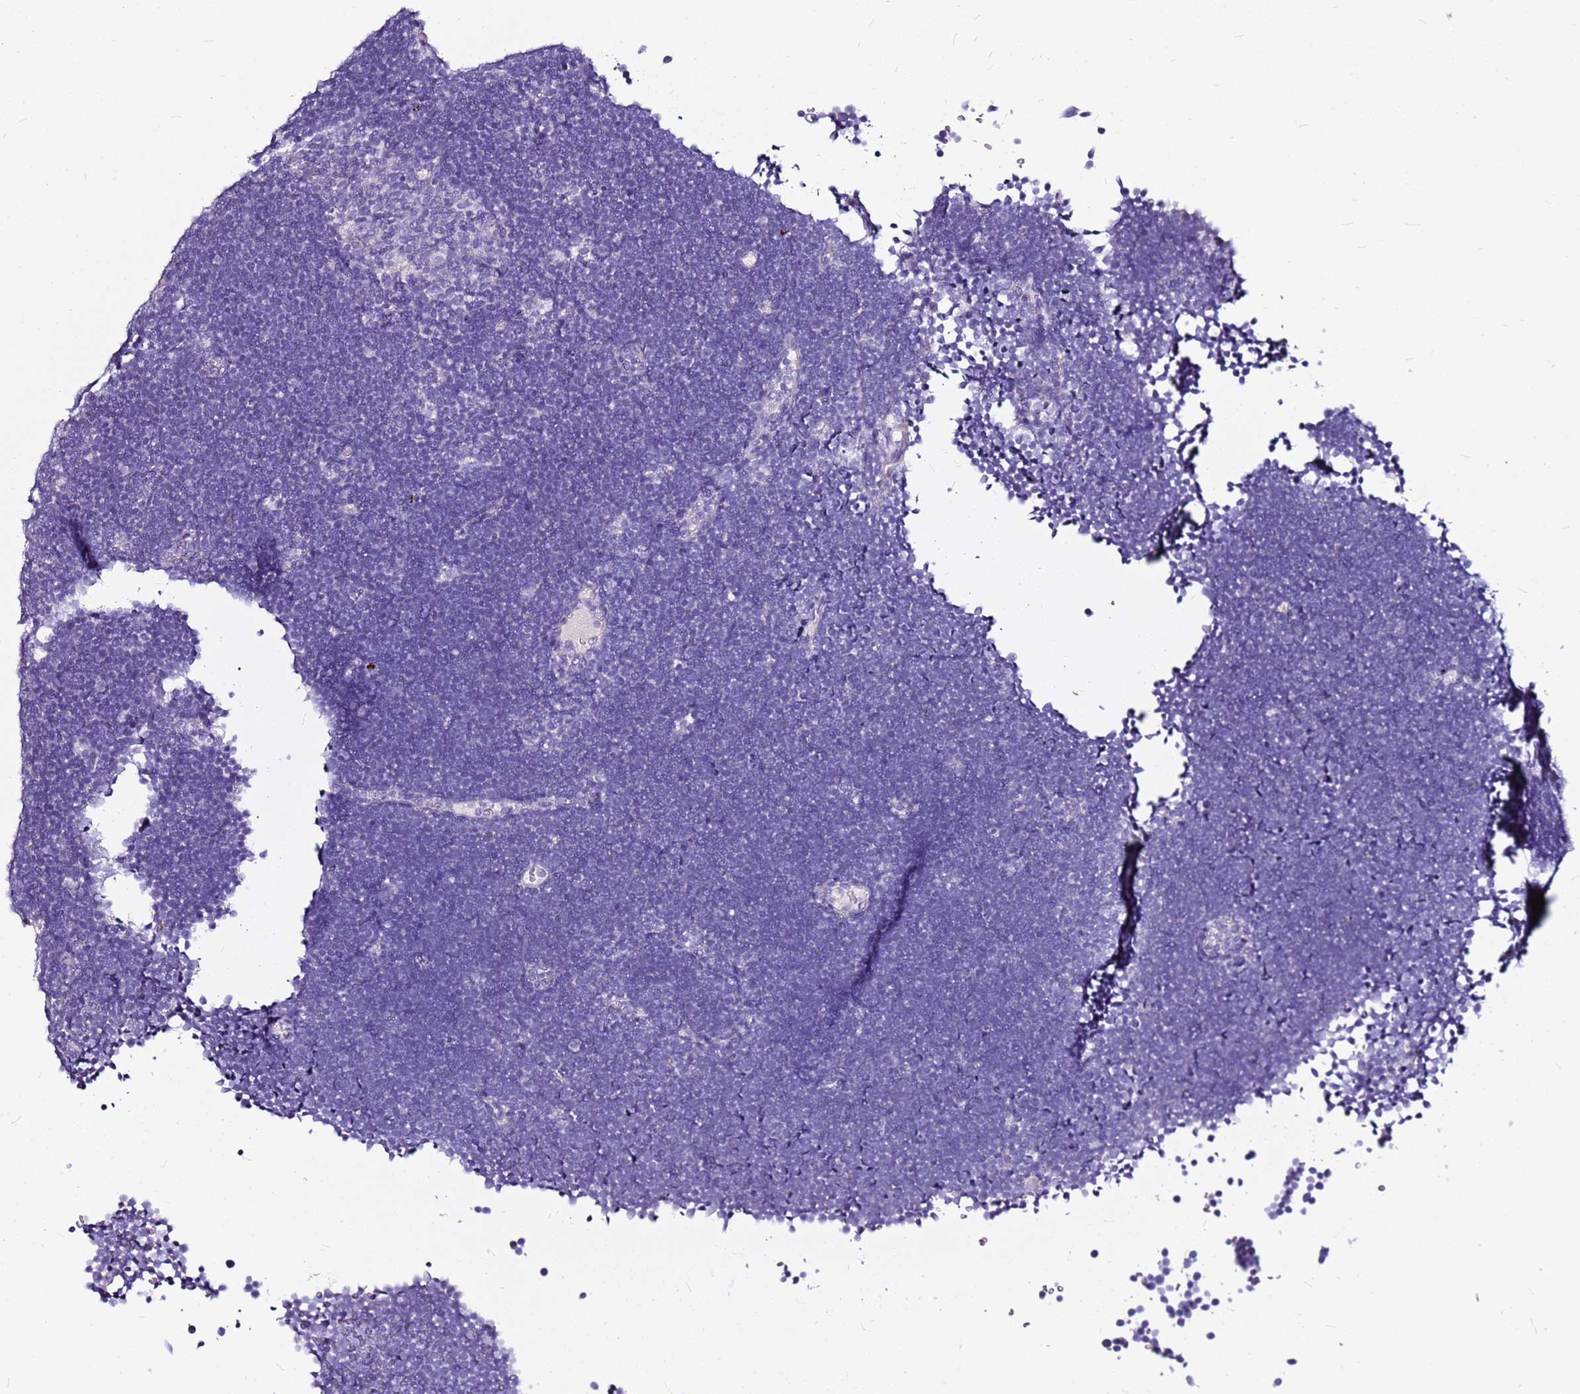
{"staining": {"intensity": "negative", "quantity": "none", "location": "none"}, "tissue": "lymphoma", "cell_type": "Tumor cells", "image_type": "cancer", "snomed": [{"axis": "morphology", "description": "Malignant lymphoma, non-Hodgkin's type, High grade"}, {"axis": "topography", "description": "Lymph node"}], "caption": "Tumor cells are negative for protein expression in human lymphoma.", "gene": "CASD1", "patient": {"sex": "male", "age": 13}}